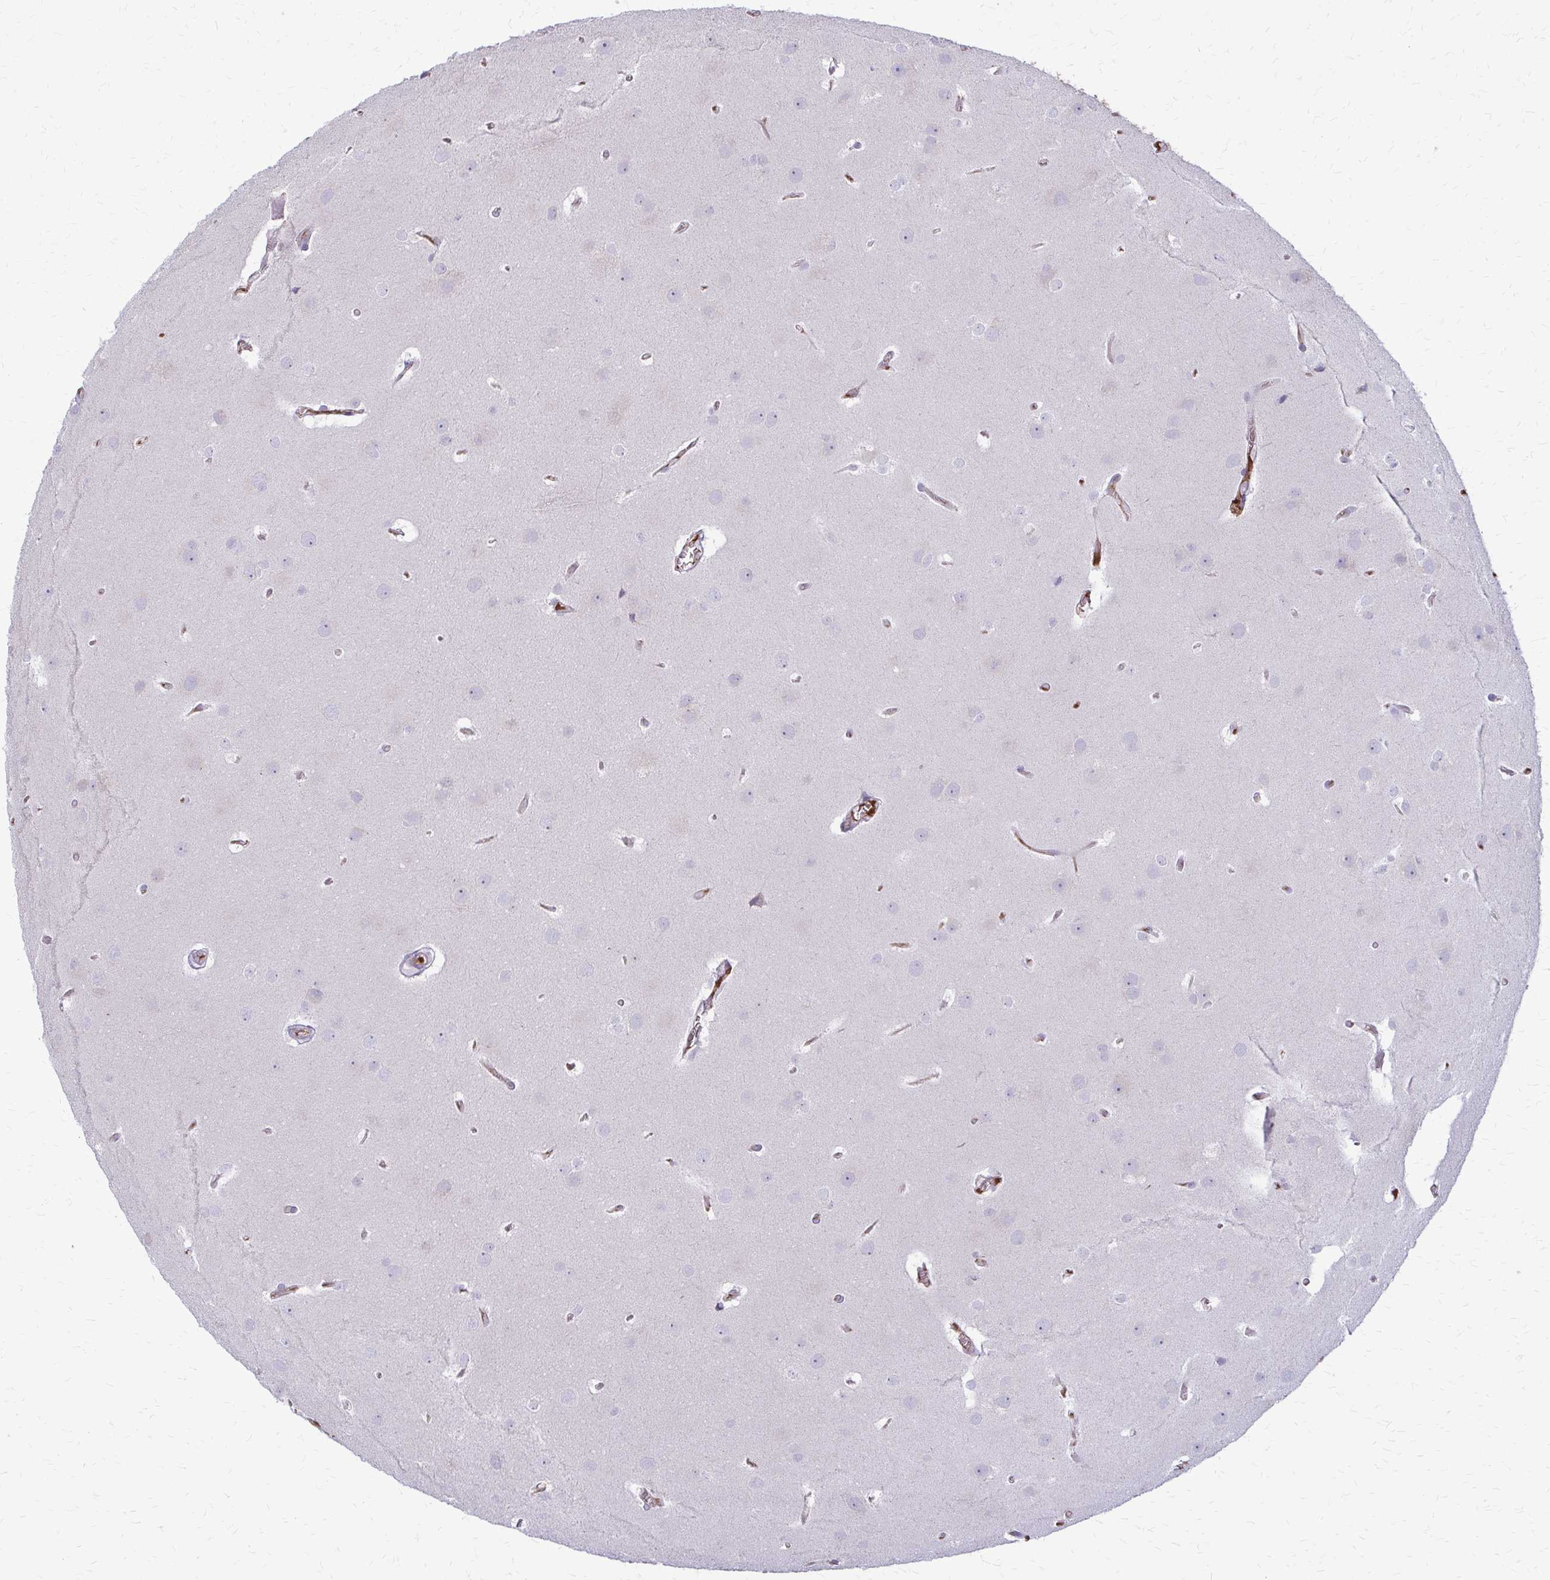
{"staining": {"intensity": "negative", "quantity": "none", "location": "none"}, "tissue": "glioma", "cell_type": "Tumor cells", "image_type": "cancer", "snomed": [{"axis": "morphology", "description": "Glioma, malignant, Low grade"}, {"axis": "topography", "description": "Brain"}], "caption": "Malignant glioma (low-grade) was stained to show a protein in brown. There is no significant positivity in tumor cells.", "gene": "MCRIP2", "patient": {"sex": "female", "age": 32}}